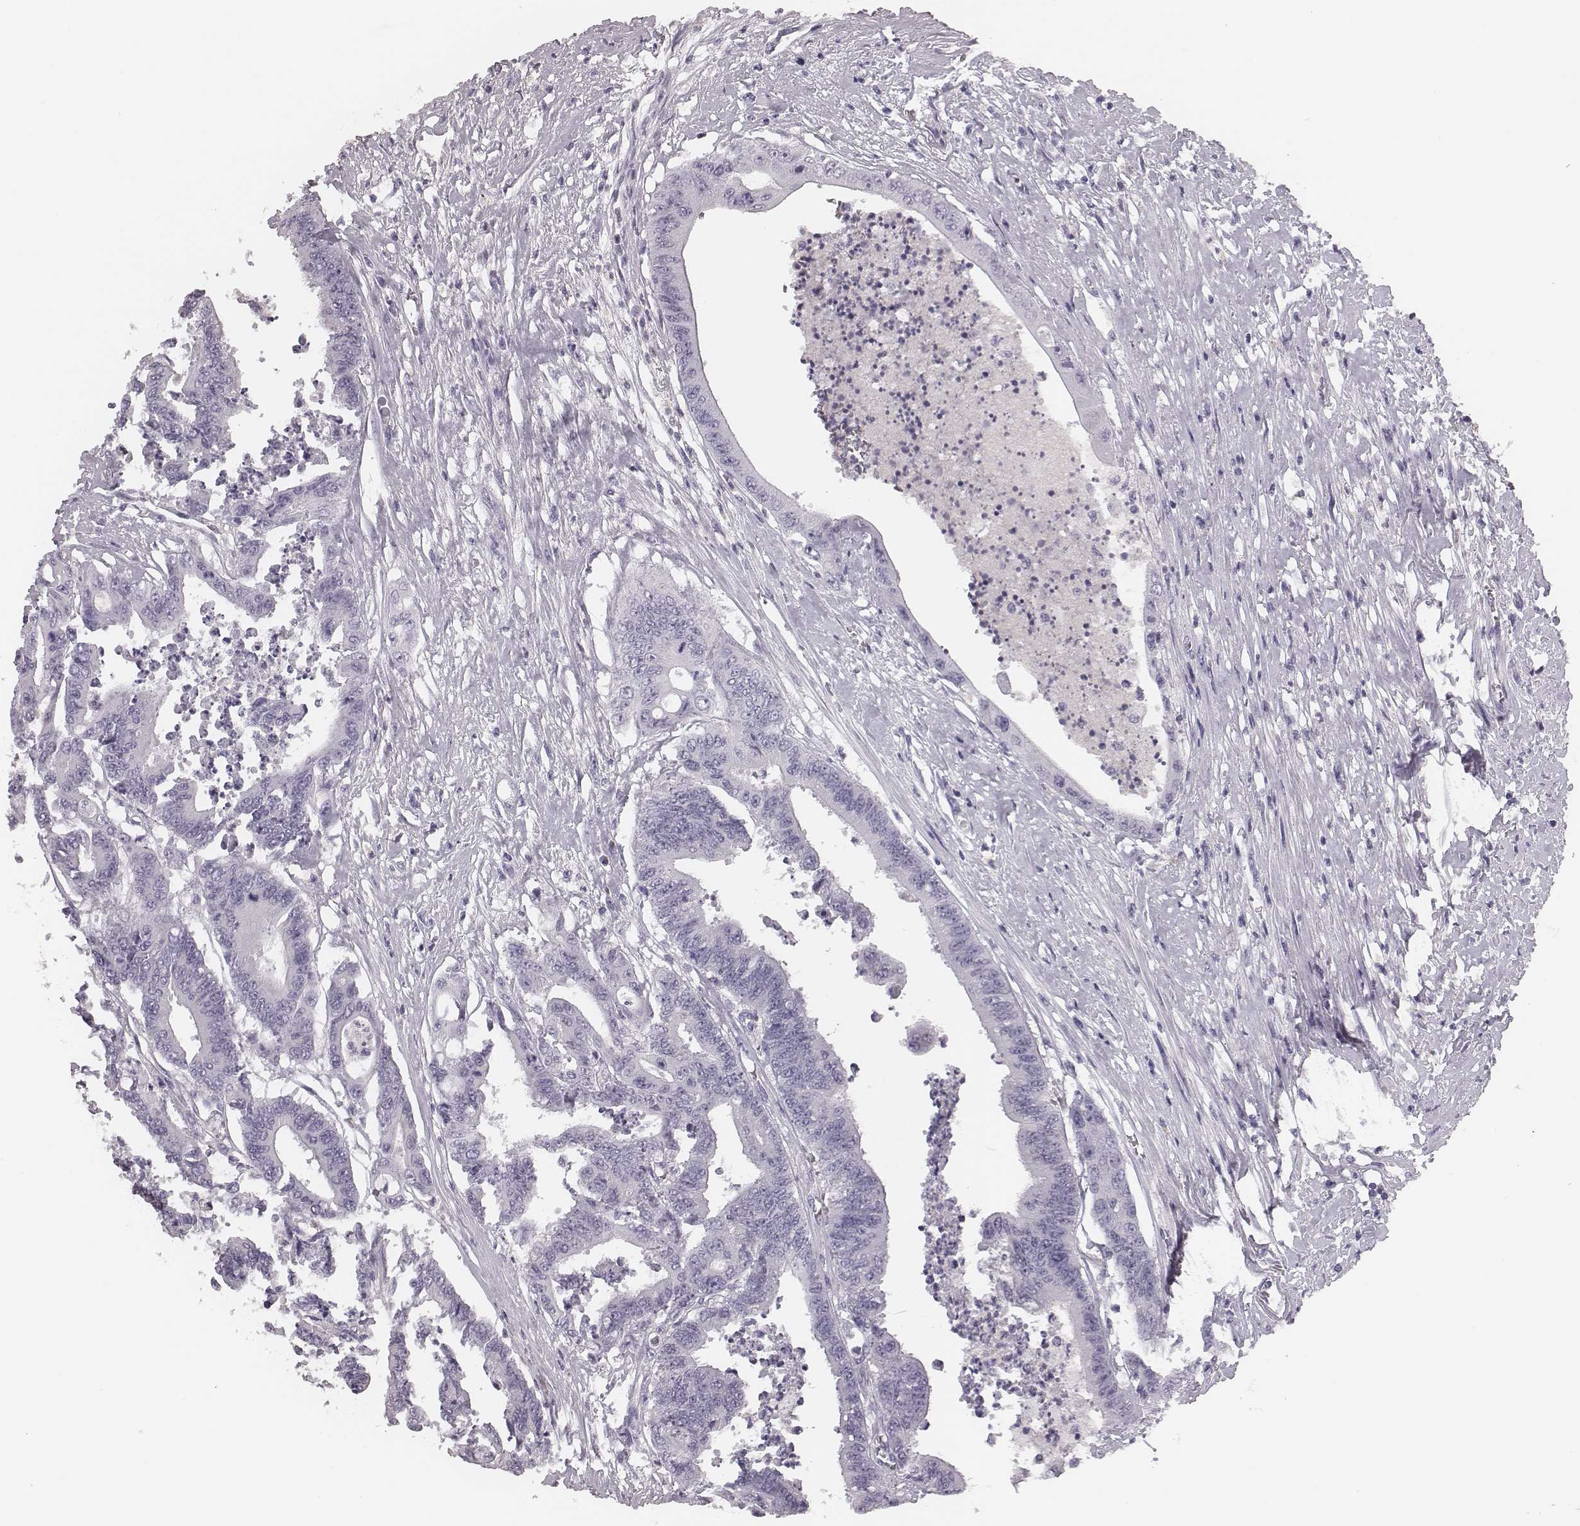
{"staining": {"intensity": "negative", "quantity": "none", "location": "none"}, "tissue": "colorectal cancer", "cell_type": "Tumor cells", "image_type": "cancer", "snomed": [{"axis": "morphology", "description": "Adenocarcinoma, NOS"}, {"axis": "topography", "description": "Rectum"}], "caption": "A high-resolution image shows immunohistochemistry (IHC) staining of colorectal cancer, which displays no significant expression in tumor cells.", "gene": "CSH1", "patient": {"sex": "male", "age": 54}}